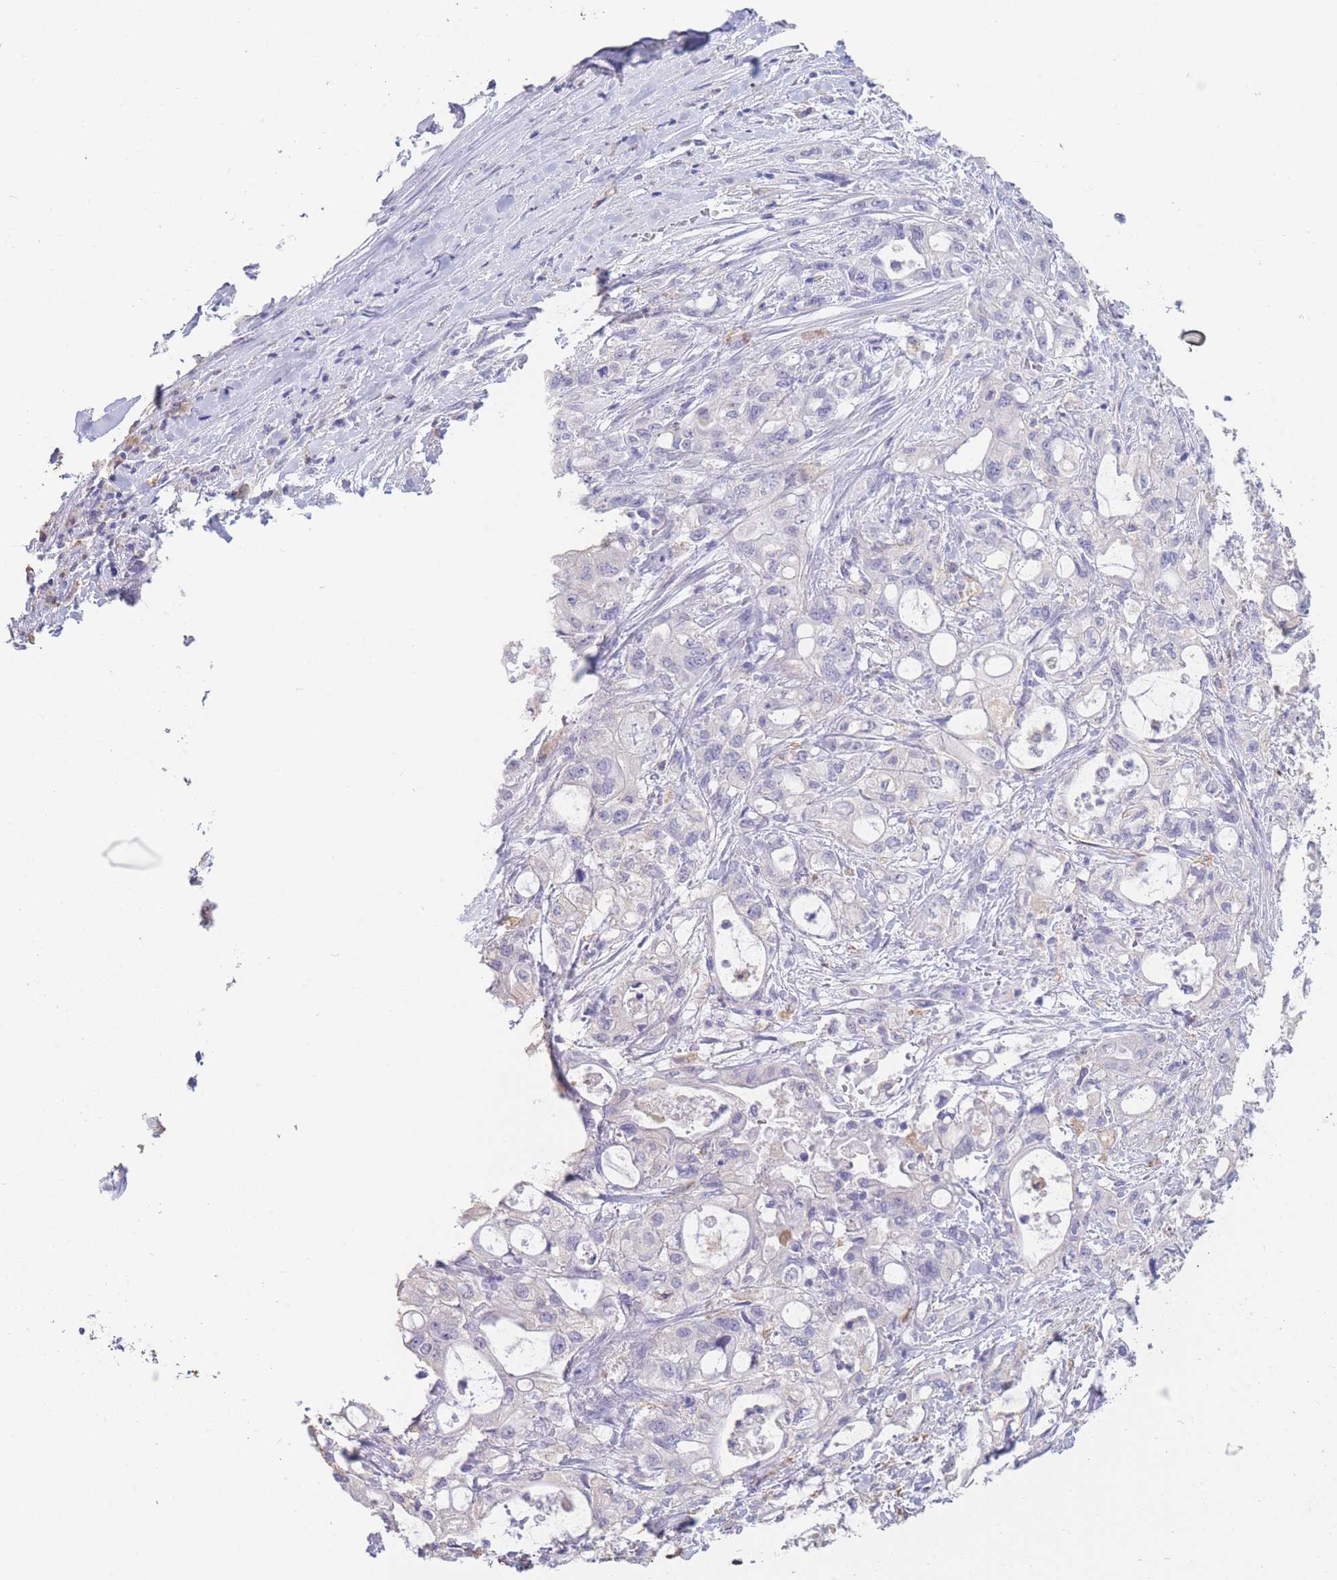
{"staining": {"intensity": "negative", "quantity": "none", "location": "none"}, "tissue": "pancreatic cancer", "cell_type": "Tumor cells", "image_type": "cancer", "snomed": [{"axis": "morphology", "description": "Adenocarcinoma, NOS"}, {"axis": "topography", "description": "Pancreas"}], "caption": "This is an IHC micrograph of human pancreatic cancer (adenocarcinoma). There is no positivity in tumor cells.", "gene": "CD37", "patient": {"sex": "male", "age": 79}}